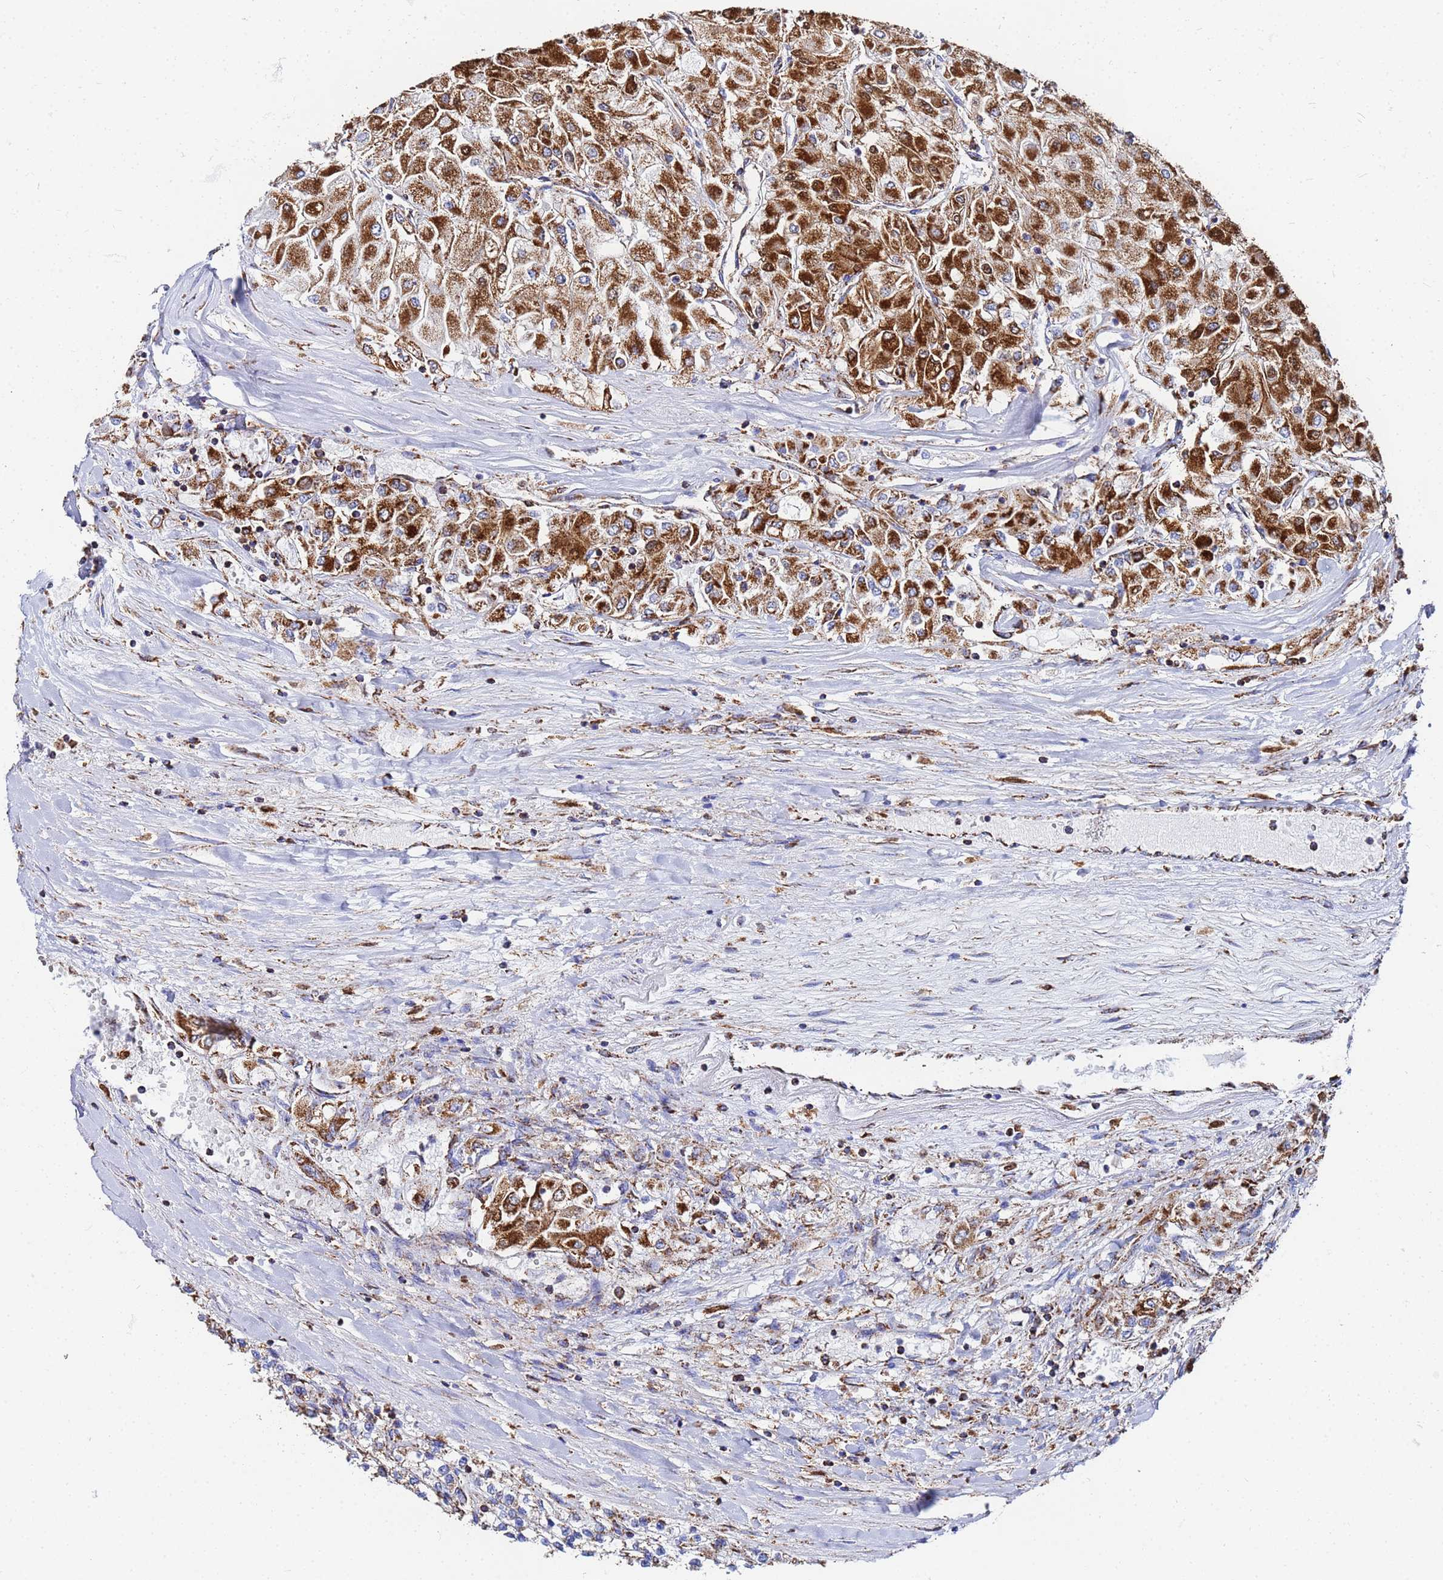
{"staining": {"intensity": "strong", "quantity": ">75%", "location": "cytoplasmic/membranous"}, "tissue": "renal cancer", "cell_type": "Tumor cells", "image_type": "cancer", "snomed": [{"axis": "morphology", "description": "Adenocarcinoma, NOS"}, {"axis": "topography", "description": "Kidney"}], "caption": "There is high levels of strong cytoplasmic/membranous staining in tumor cells of renal cancer, as demonstrated by immunohistochemical staining (brown color).", "gene": "GLUD1", "patient": {"sex": "male", "age": 80}}